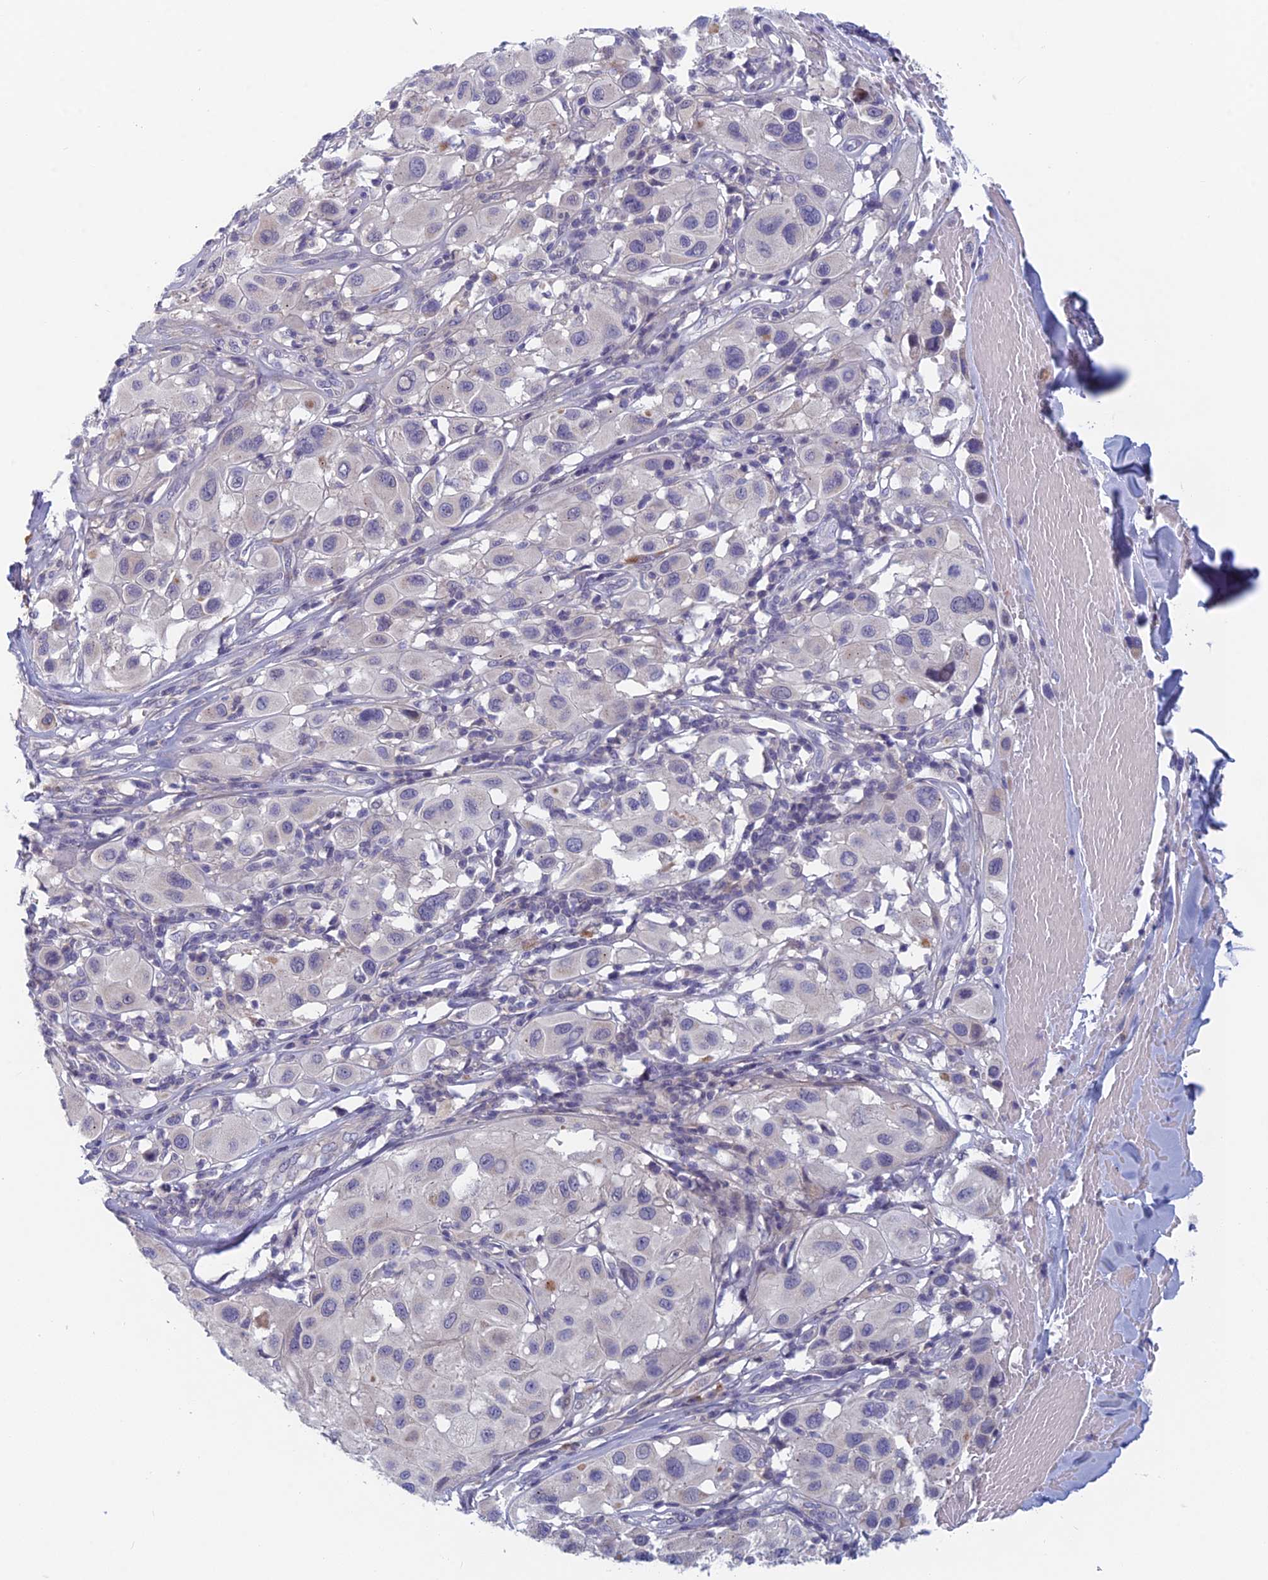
{"staining": {"intensity": "negative", "quantity": "none", "location": "none"}, "tissue": "melanoma", "cell_type": "Tumor cells", "image_type": "cancer", "snomed": [{"axis": "morphology", "description": "Malignant melanoma, Metastatic site"}, {"axis": "topography", "description": "Skin"}], "caption": "A photomicrograph of malignant melanoma (metastatic site) stained for a protein shows no brown staining in tumor cells. The staining is performed using DAB brown chromogen with nuclei counter-stained in using hematoxylin.", "gene": "PPP1R26", "patient": {"sex": "male", "age": 41}}